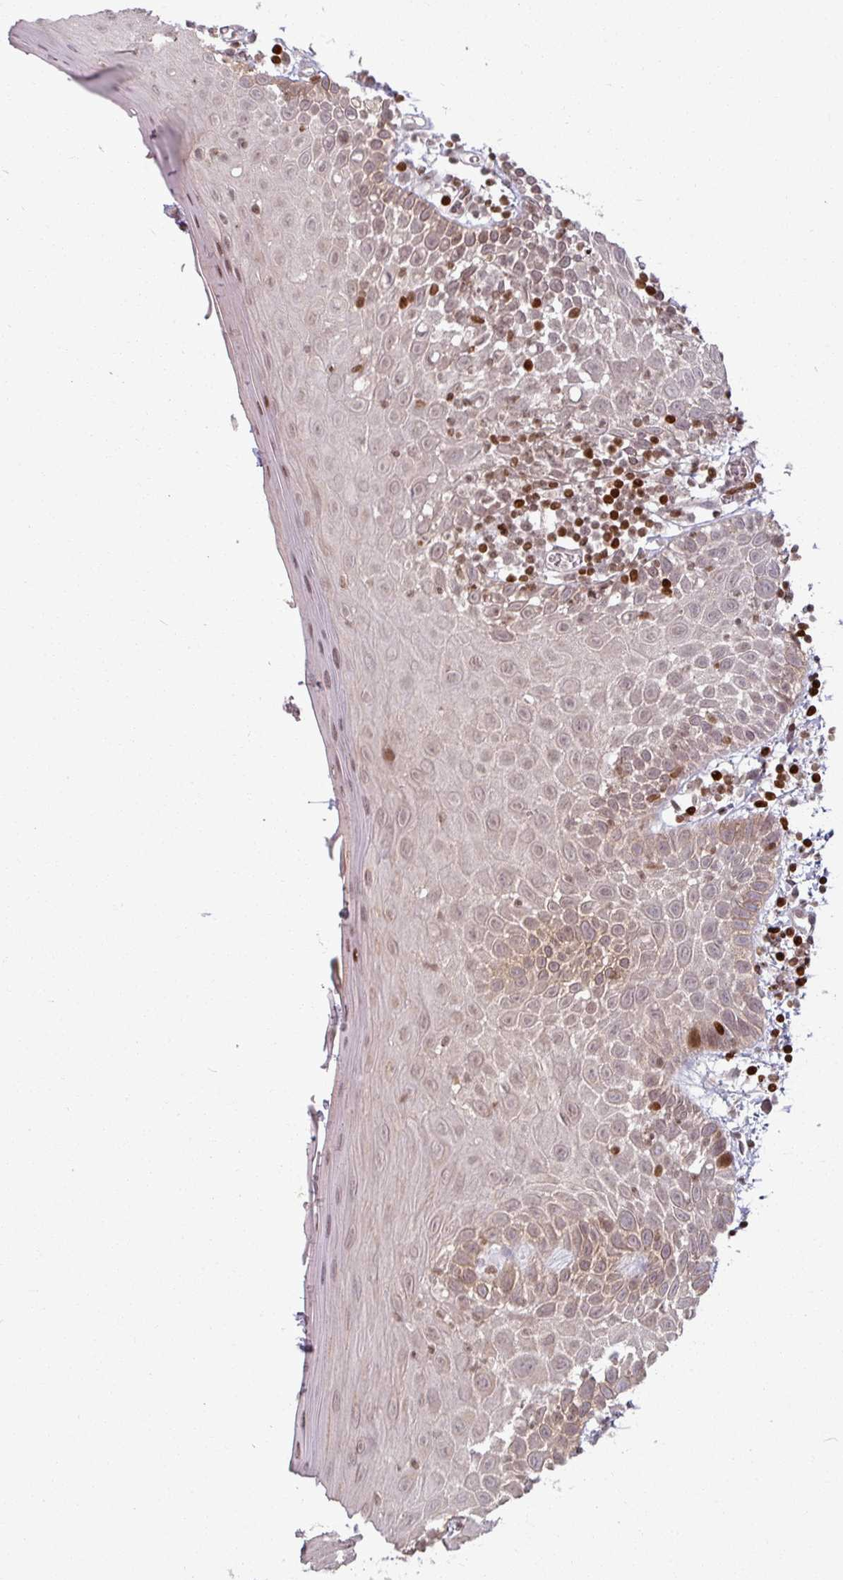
{"staining": {"intensity": "moderate", "quantity": "25%-75%", "location": "cytoplasmic/membranous"}, "tissue": "oral mucosa", "cell_type": "Squamous epithelial cells", "image_type": "normal", "snomed": [{"axis": "morphology", "description": "Normal tissue, NOS"}, {"axis": "morphology", "description": "Squamous cell carcinoma, NOS"}, {"axis": "topography", "description": "Oral tissue"}, {"axis": "topography", "description": "Tounge, NOS"}, {"axis": "topography", "description": "Head-Neck"}], "caption": "Immunohistochemical staining of normal oral mucosa demonstrates 25%-75% levels of moderate cytoplasmic/membranous protein staining in approximately 25%-75% of squamous epithelial cells.", "gene": "NCOR1", "patient": {"sex": "male", "age": 76}}